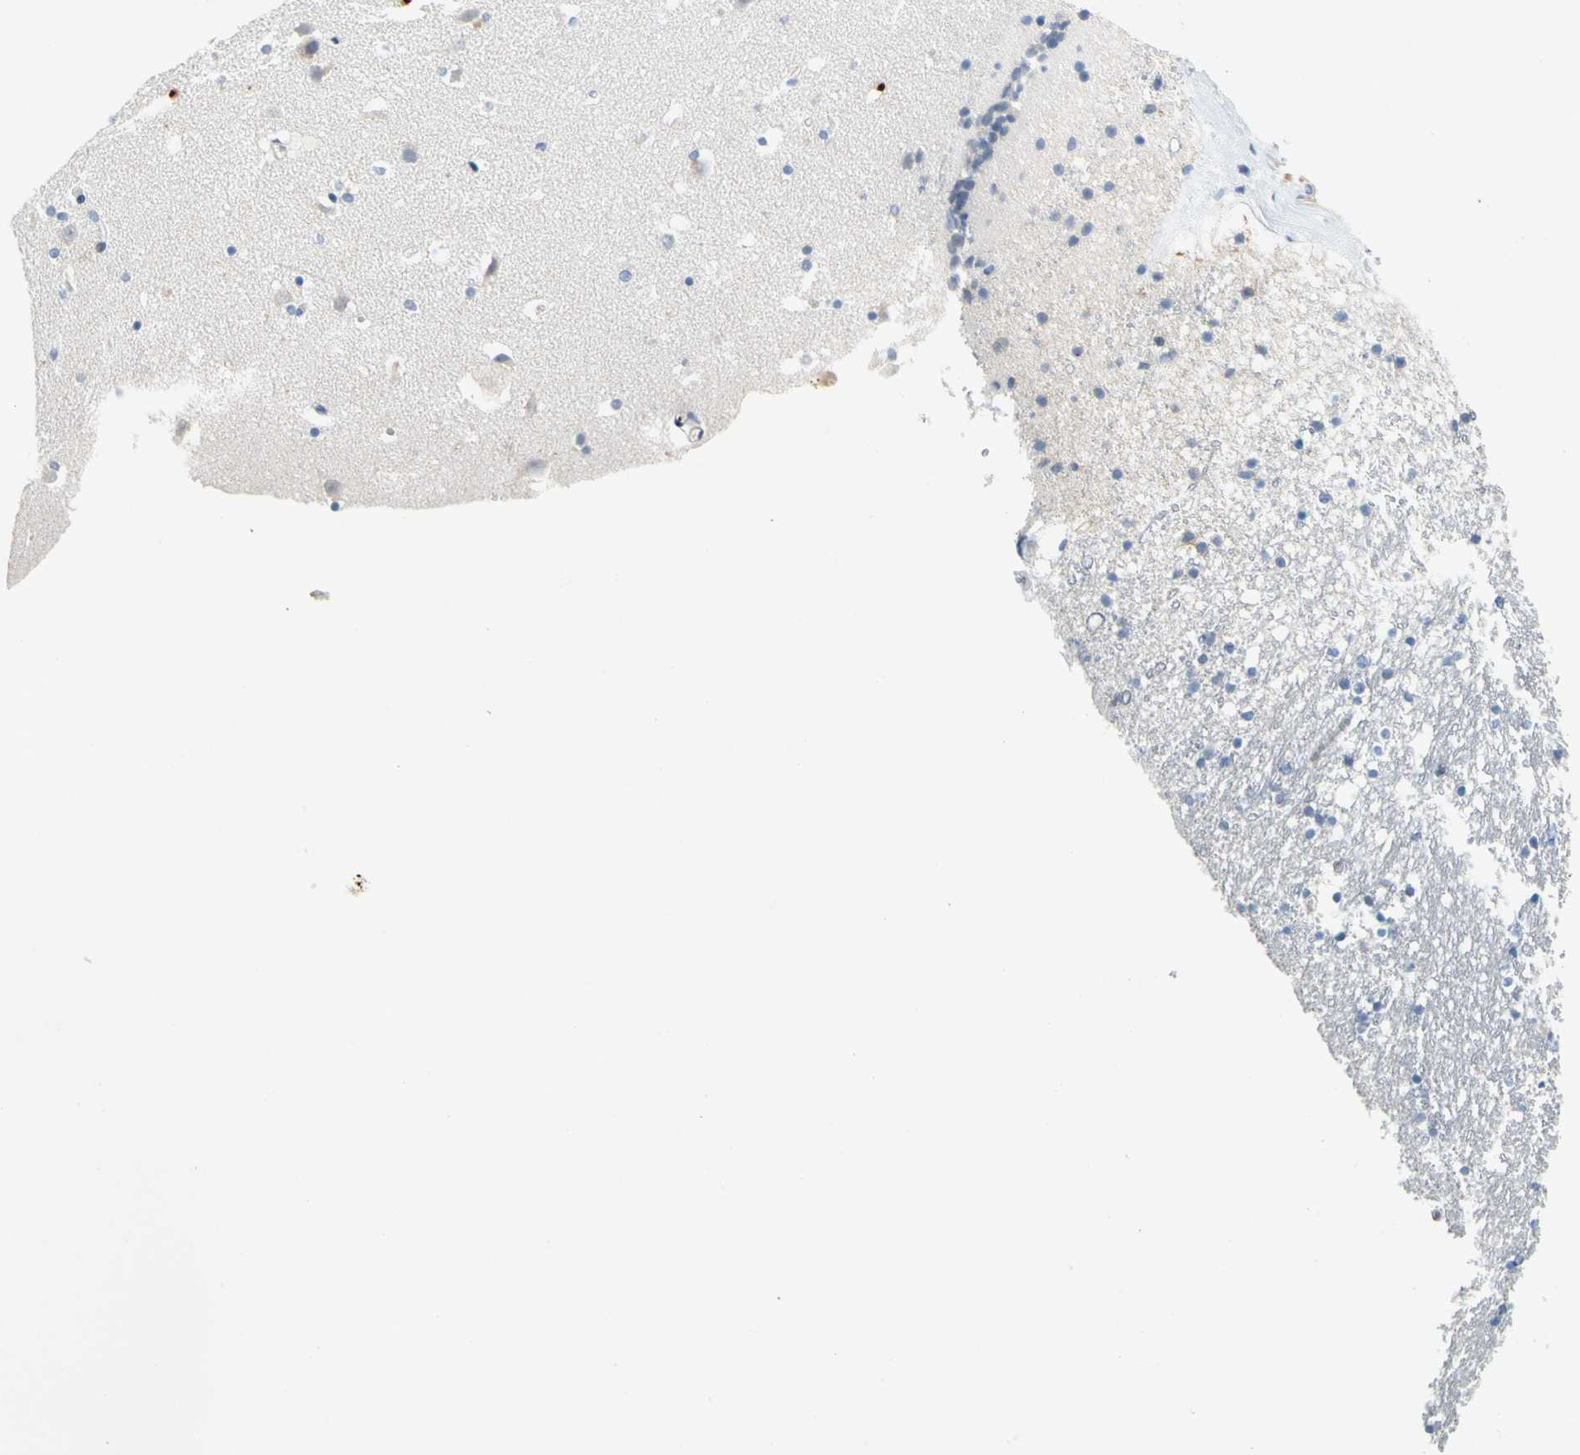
{"staining": {"intensity": "negative", "quantity": "none", "location": "none"}, "tissue": "caudate", "cell_type": "Glial cells", "image_type": "normal", "snomed": [{"axis": "morphology", "description": "Normal tissue, NOS"}, {"axis": "topography", "description": "Lateral ventricle wall"}], "caption": "Protein analysis of unremarkable caudate shows no significant positivity in glial cells.", "gene": "ENSG00000288796", "patient": {"sex": "male", "age": 45}}